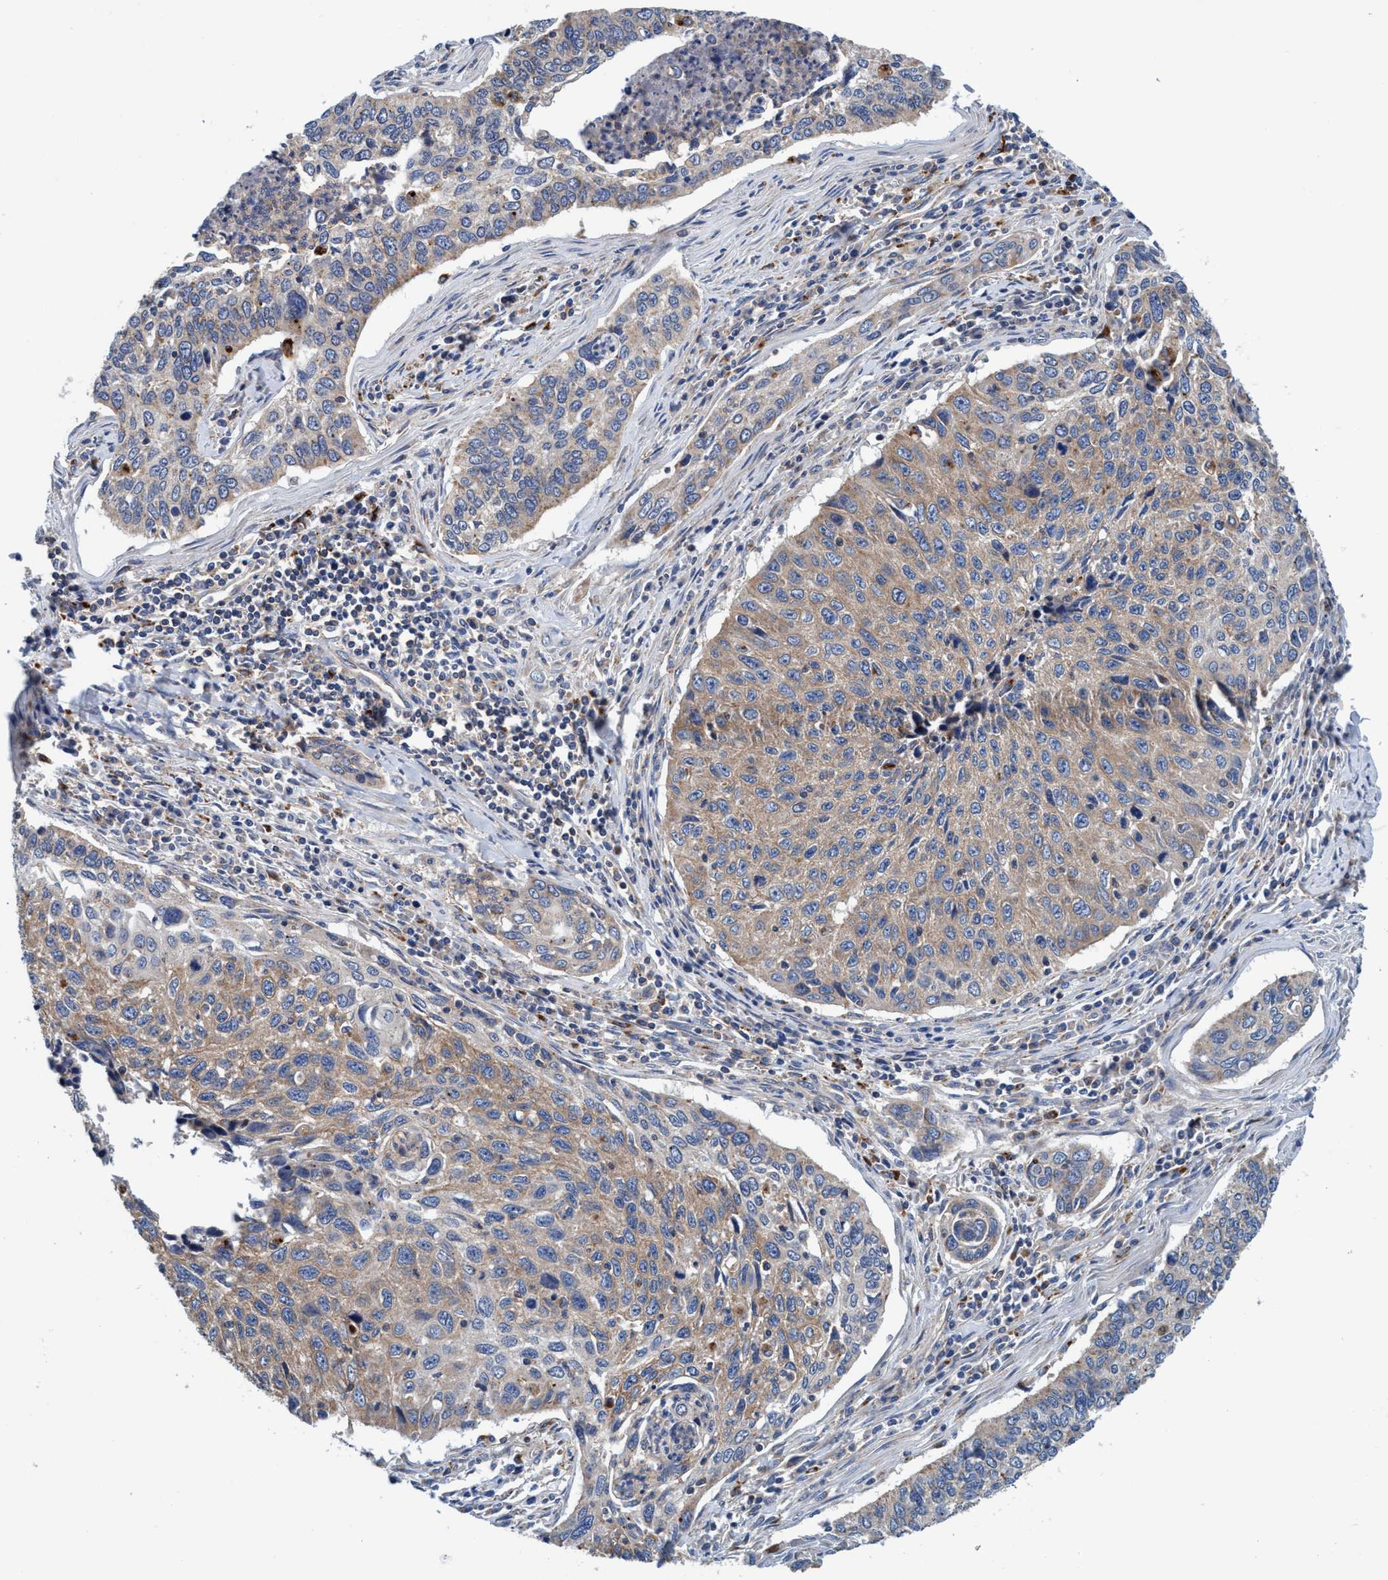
{"staining": {"intensity": "weak", "quantity": "25%-75%", "location": "cytoplasmic/membranous"}, "tissue": "cervical cancer", "cell_type": "Tumor cells", "image_type": "cancer", "snomed": [{"axis": "morphology", "description": "Squamous cell carcinoma, NOS"}, {"axis": "topography", "description": "Cervix"}], "caption": "About 25%-75% of tumor cells in human squamous cell carcinoma (cervical) show weak cytoplasmic/membranous protein positivity as visualized by brown immunohistochemical staining.", "gene": "ENDOG", "patient": {"sex": "female", "age": 53}}